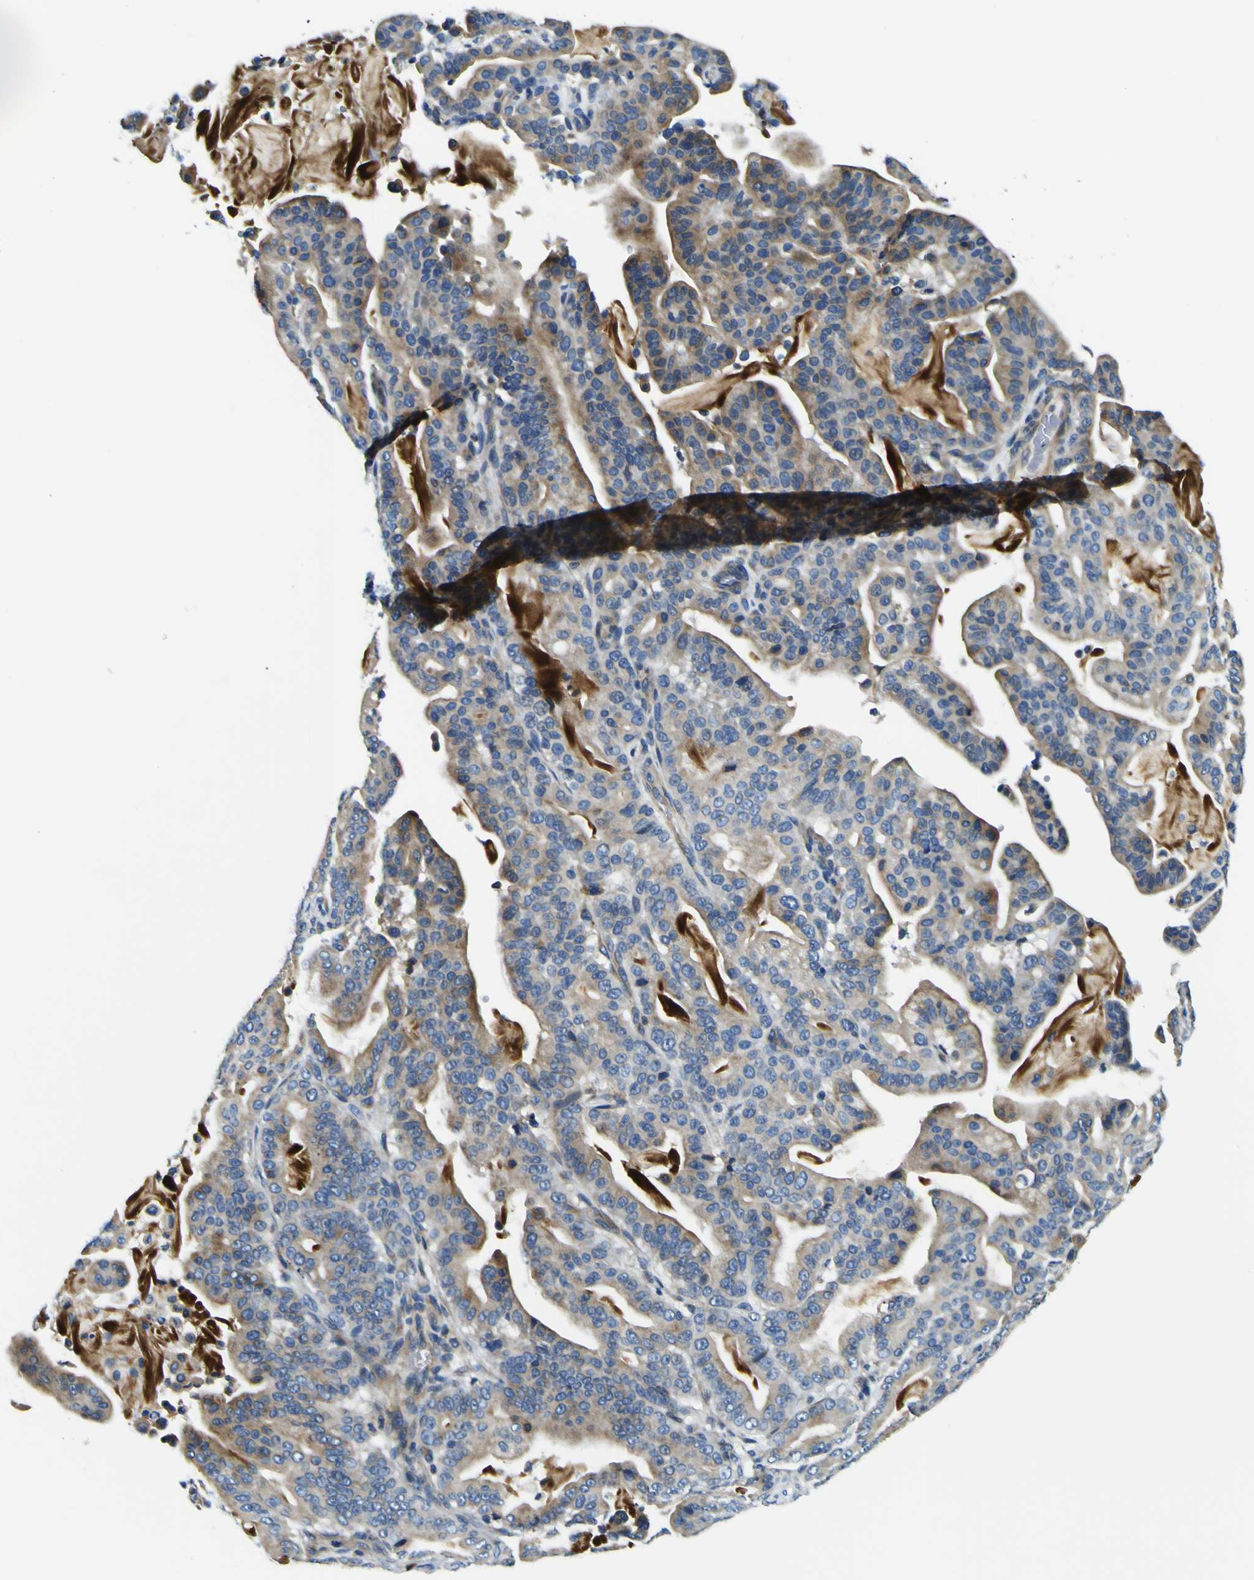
{"staining": {"intensity": "moderate", "quantity": ">75%", "location": "cytoplasmic/membranous"}, "tissue": "pancreatic cancer", "cell_type": "Tumor cells", "image_type": "cancer", "snomed": [{"axis": "morphology", "description": "Adenocarcinoma, NOS"}, {"axis": "topography", "description": "Pancreas"}], "caption": "Immunohistochemistry (IHC) (DAB (3,3'-diaminobenzidine)) staining of human pancreatic cancer (adenocarcinoma) reveals moderate cytoplasmic/membranous protein expression in approximately >75% of tumor cells.", "gene": "CLSTN1", "patient": {"sex": "male", "age": 63}}